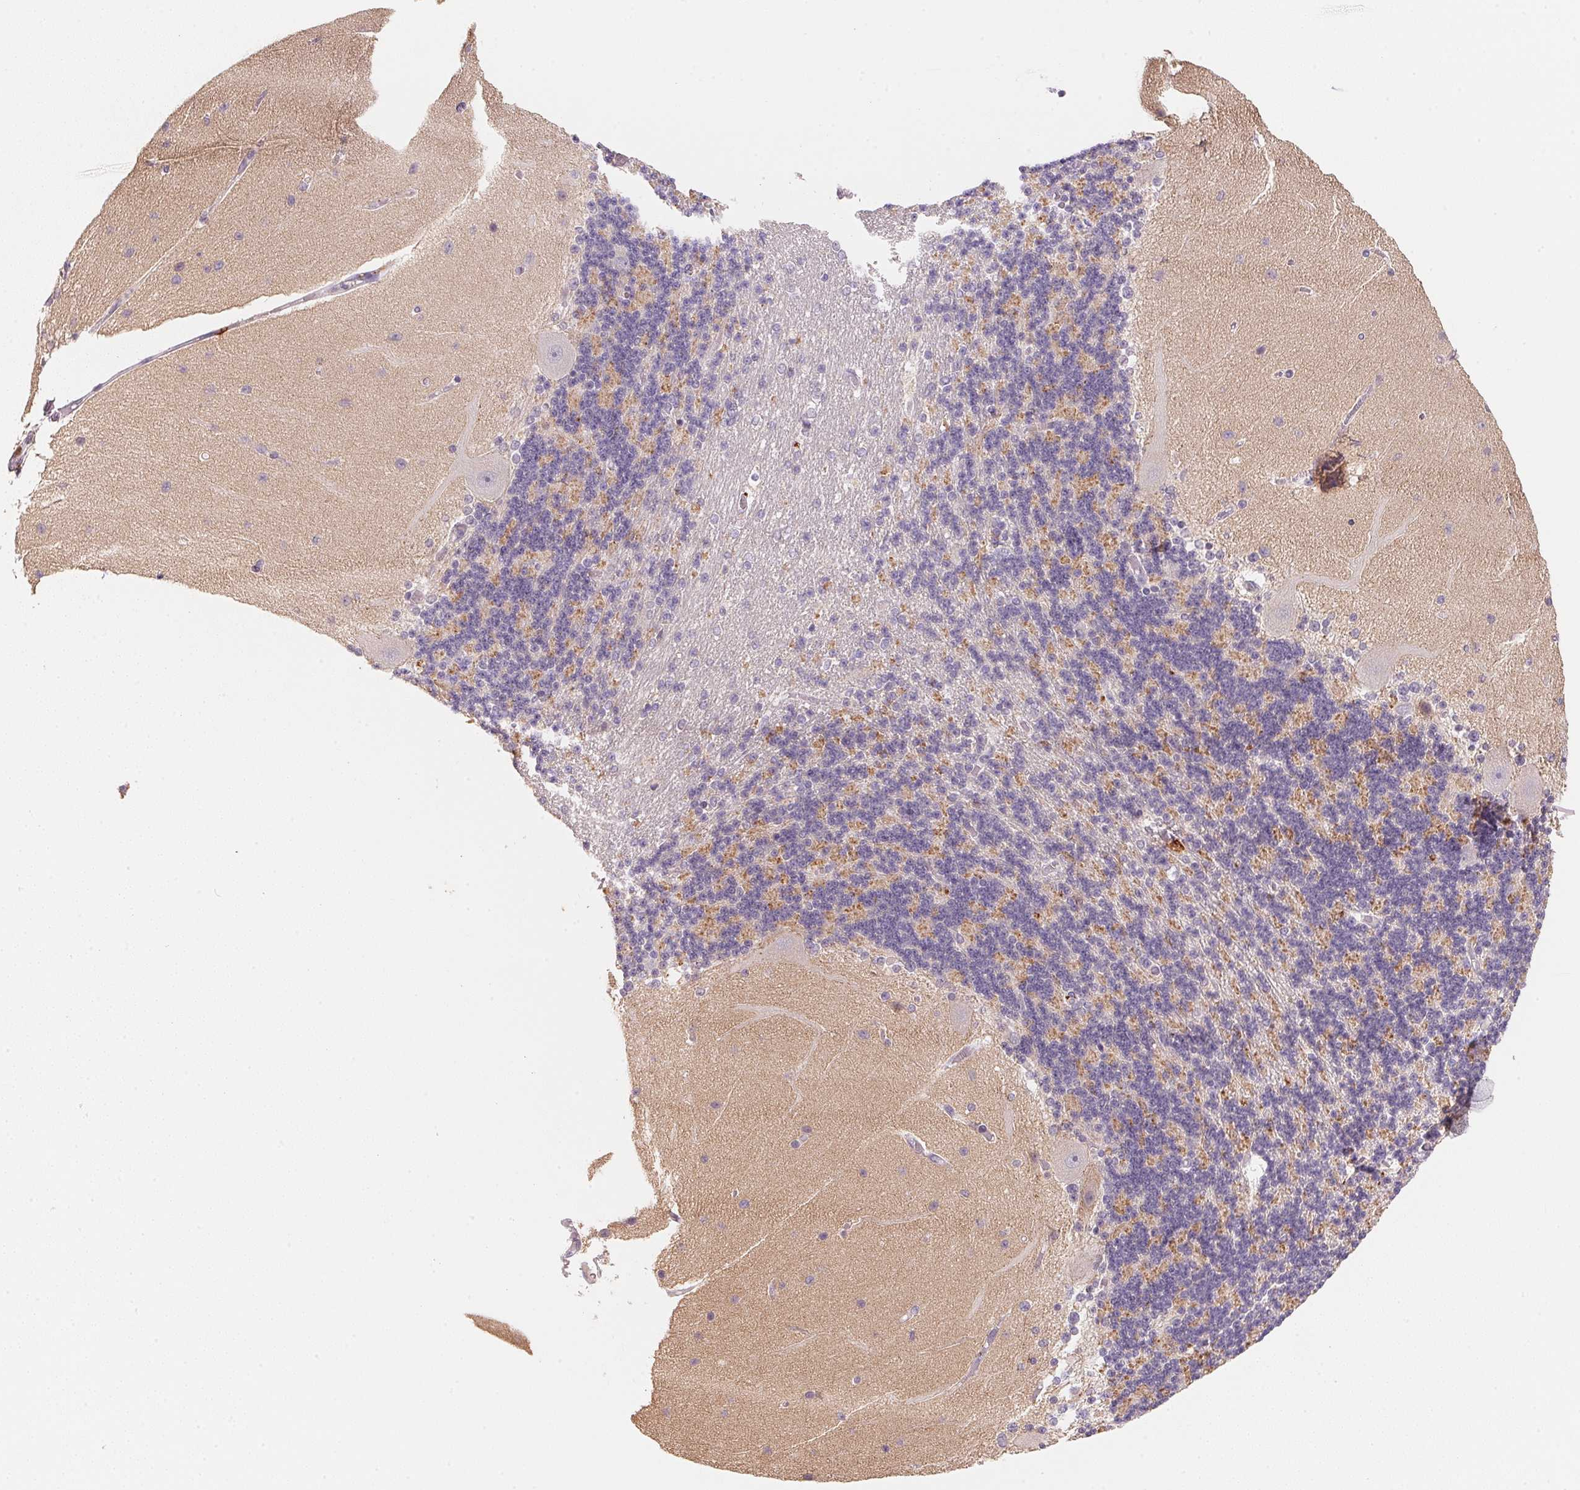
{"staining": {"intensity": "moderate", "quantity": "25%-75%", "location": "cytoplasmic/membranous"}, "tissue": "cerebellum", "cell_type": "Cells in granular layer", "image_type": "normal", "snomed": [{"axis": "morphology", "description": "Normal tissue, NOS"}, {"axis": "topography", "description": "Cerebellum"}], "caption": "About 25%-75% of cells in granular layer in unremarkable human cerebellum demonstrate moderate cytoplasmic/membranous protein staining as visualized by brown immunohistochemical staining.", "gene": "MCOLN3", "patient": {"sex": "female", "age": 54}}